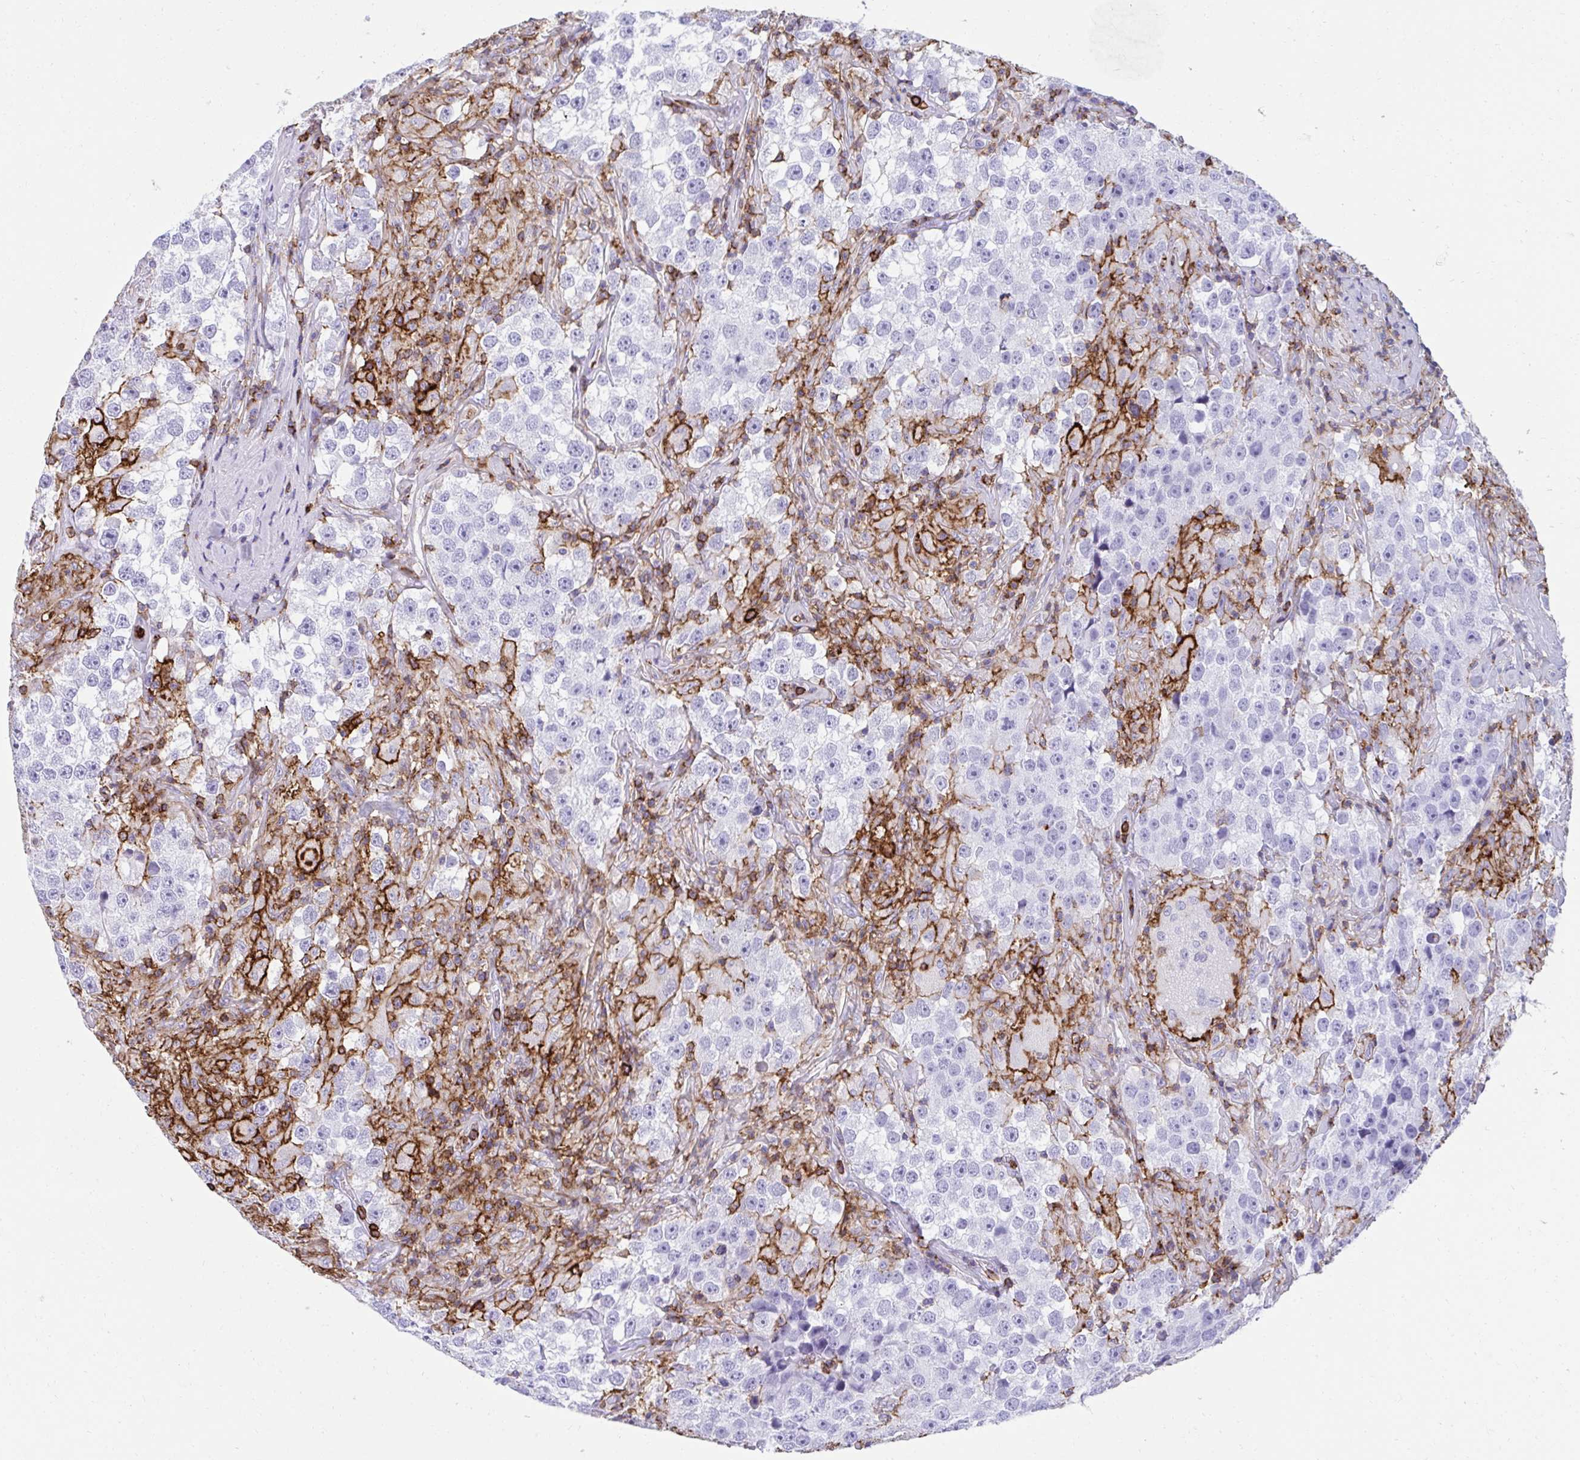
{"staining": {"intensity": "negative", "quantity": "none", "location": "none"}, "tissue": "testis cancer", "cell_type": "Tumor cells", "image_type": "cancer", "snomed": [{"axis": "morphology", "description": "Seminoma, NOS"}, {"axis": "topography", "description": "Testis"}], "caption": "Immunohistochemistry (IHC) of human seminoma (testis) demonstrates no expression in tumor cells.", "gene": "SPN", "patient": {"sex": "male", "age": 46}}